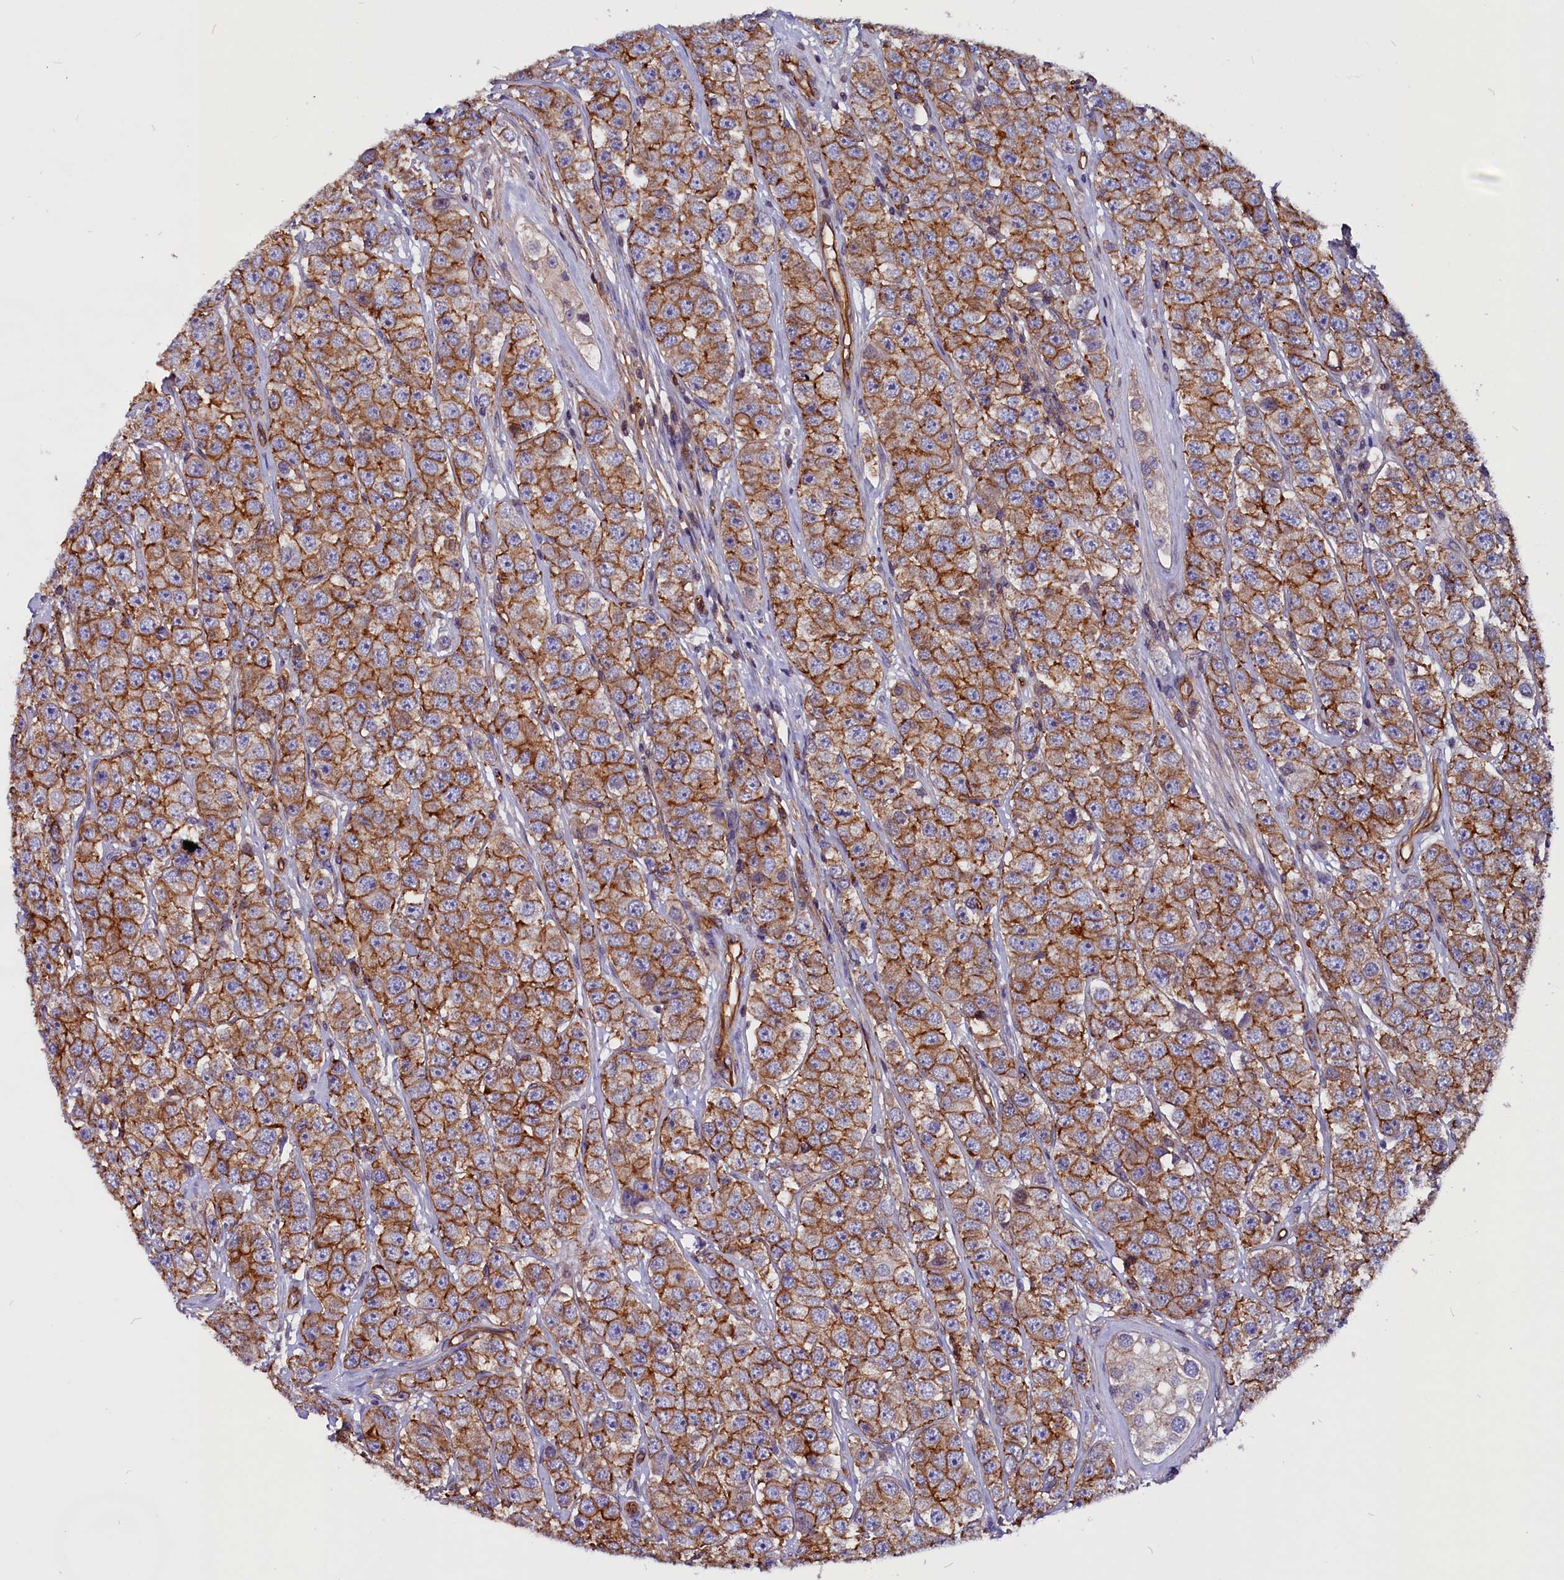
{"staining": {"intensity": "moderate", "quantity": ">75%", "location": "cytoplasmic/membranous"}, "tissue": "testis cancer", "cell_type": "Tumor cells", "image_type": "cancer", "snomed": [{"axis": "morphology", "description": "Seminoma, NOS"}, {"axis": "topography", "description": "Testis"}], "caption": "Immunohistochemical staining of human testis cancer (seminoma) displays medium levels of moderate cytoplasmic/membranous positivity in approximately >75% of tumor cells. (DAB (3,3'-diaminobenzidine) IHC, brown staining for protein, blue staining for nuclei).", "gene": "ZNF749", "patient": {"sex": "male", "age": 28}}